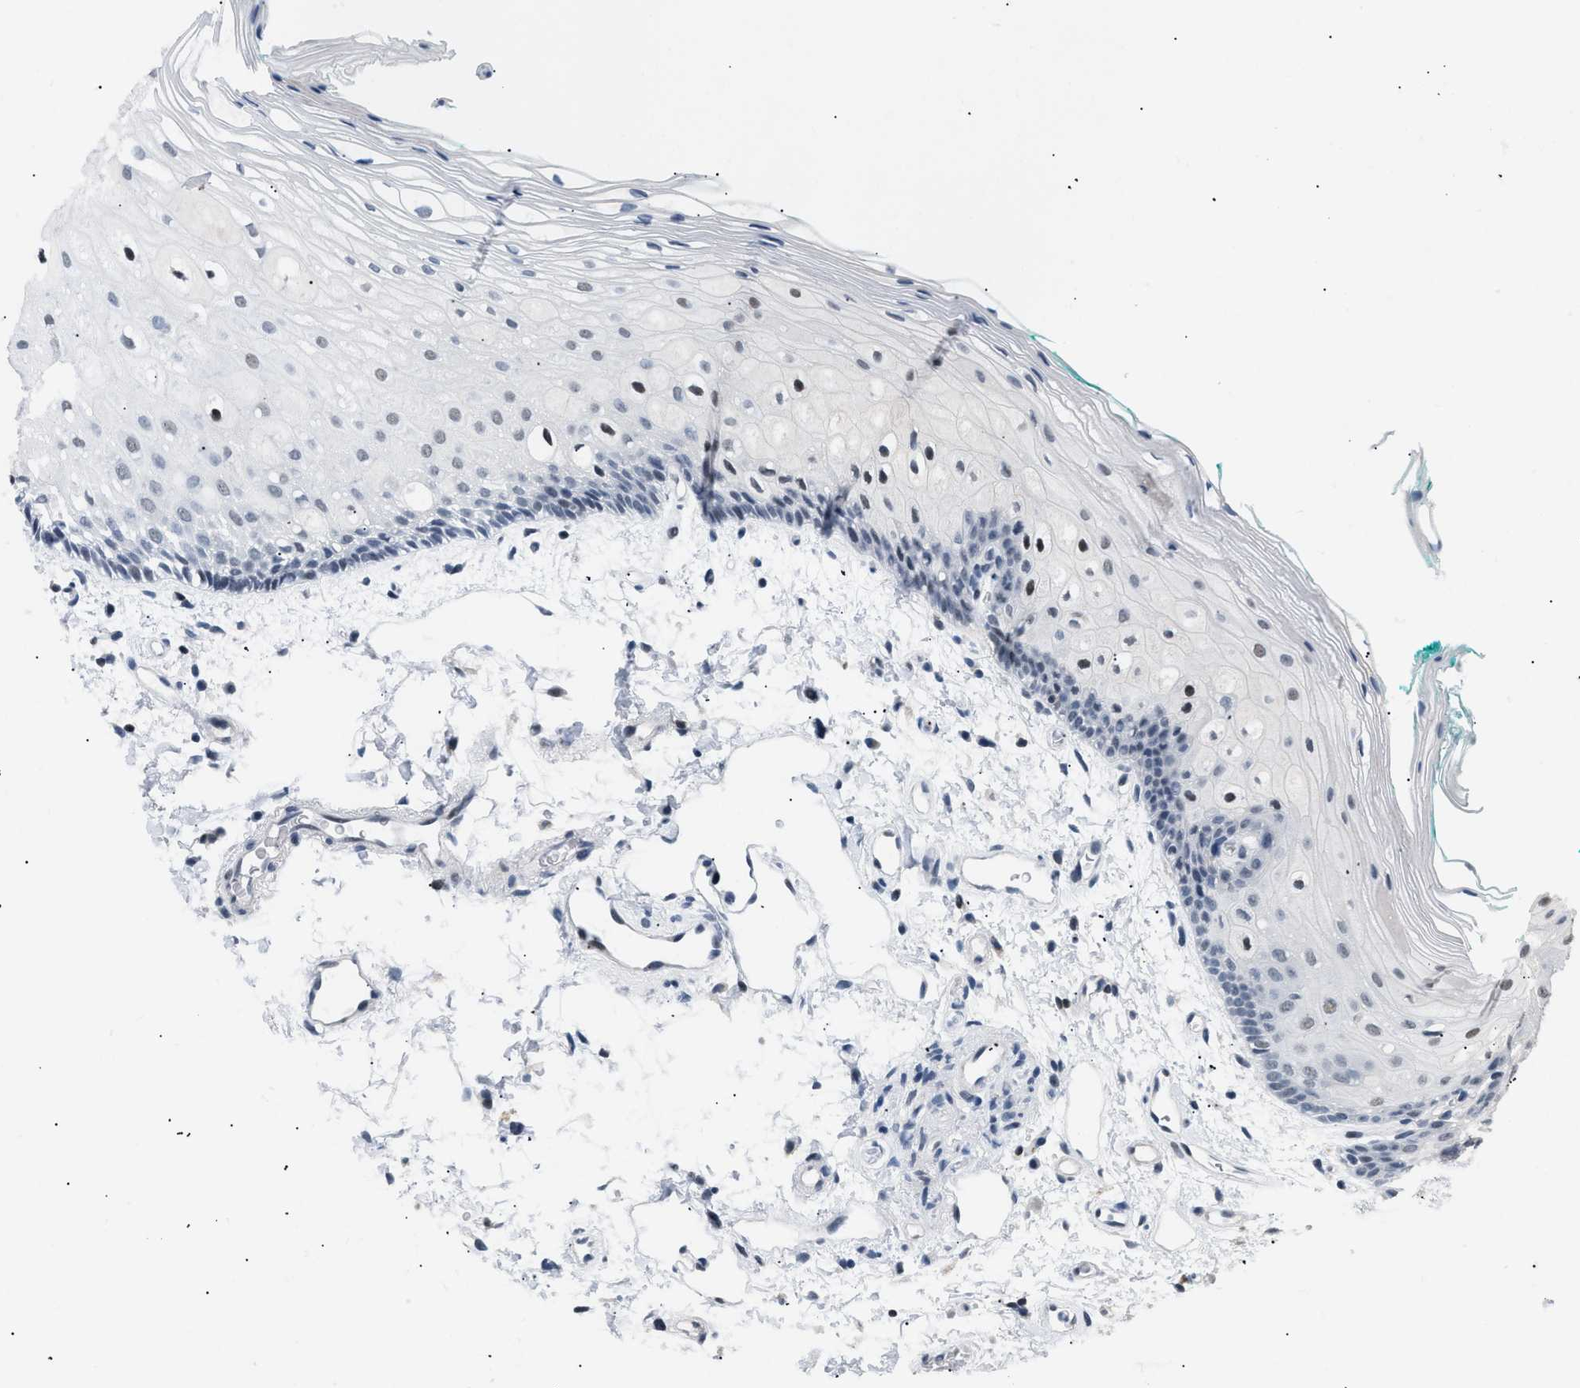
{"staining": {"intensity": "weak", "quantity": "25%-75%", "location": "nuclear"}, "tissue": "oral mucosa", "cell_type": "Squamous epithelial cells", "image_type": "normal", "snomed": [{"axis": "morphology", "description": "Normal tissue, NOS"}, {"axis": "topography", "description": "Skeletal muscle"}, {"axis": "topography", "description": "Oral tissue"}, {"axis": "topography", "description": "Peripheral nerve tissue"}], "caption": "Protein staining of benign oral mucosa displays weak nuclear staining in about 25%-75% of squamous epithelial cells. (IHC, brightfield microscopy, high magnification).", "gene": "KCNC3", "patient": {"sex": "female", "age": 84}}